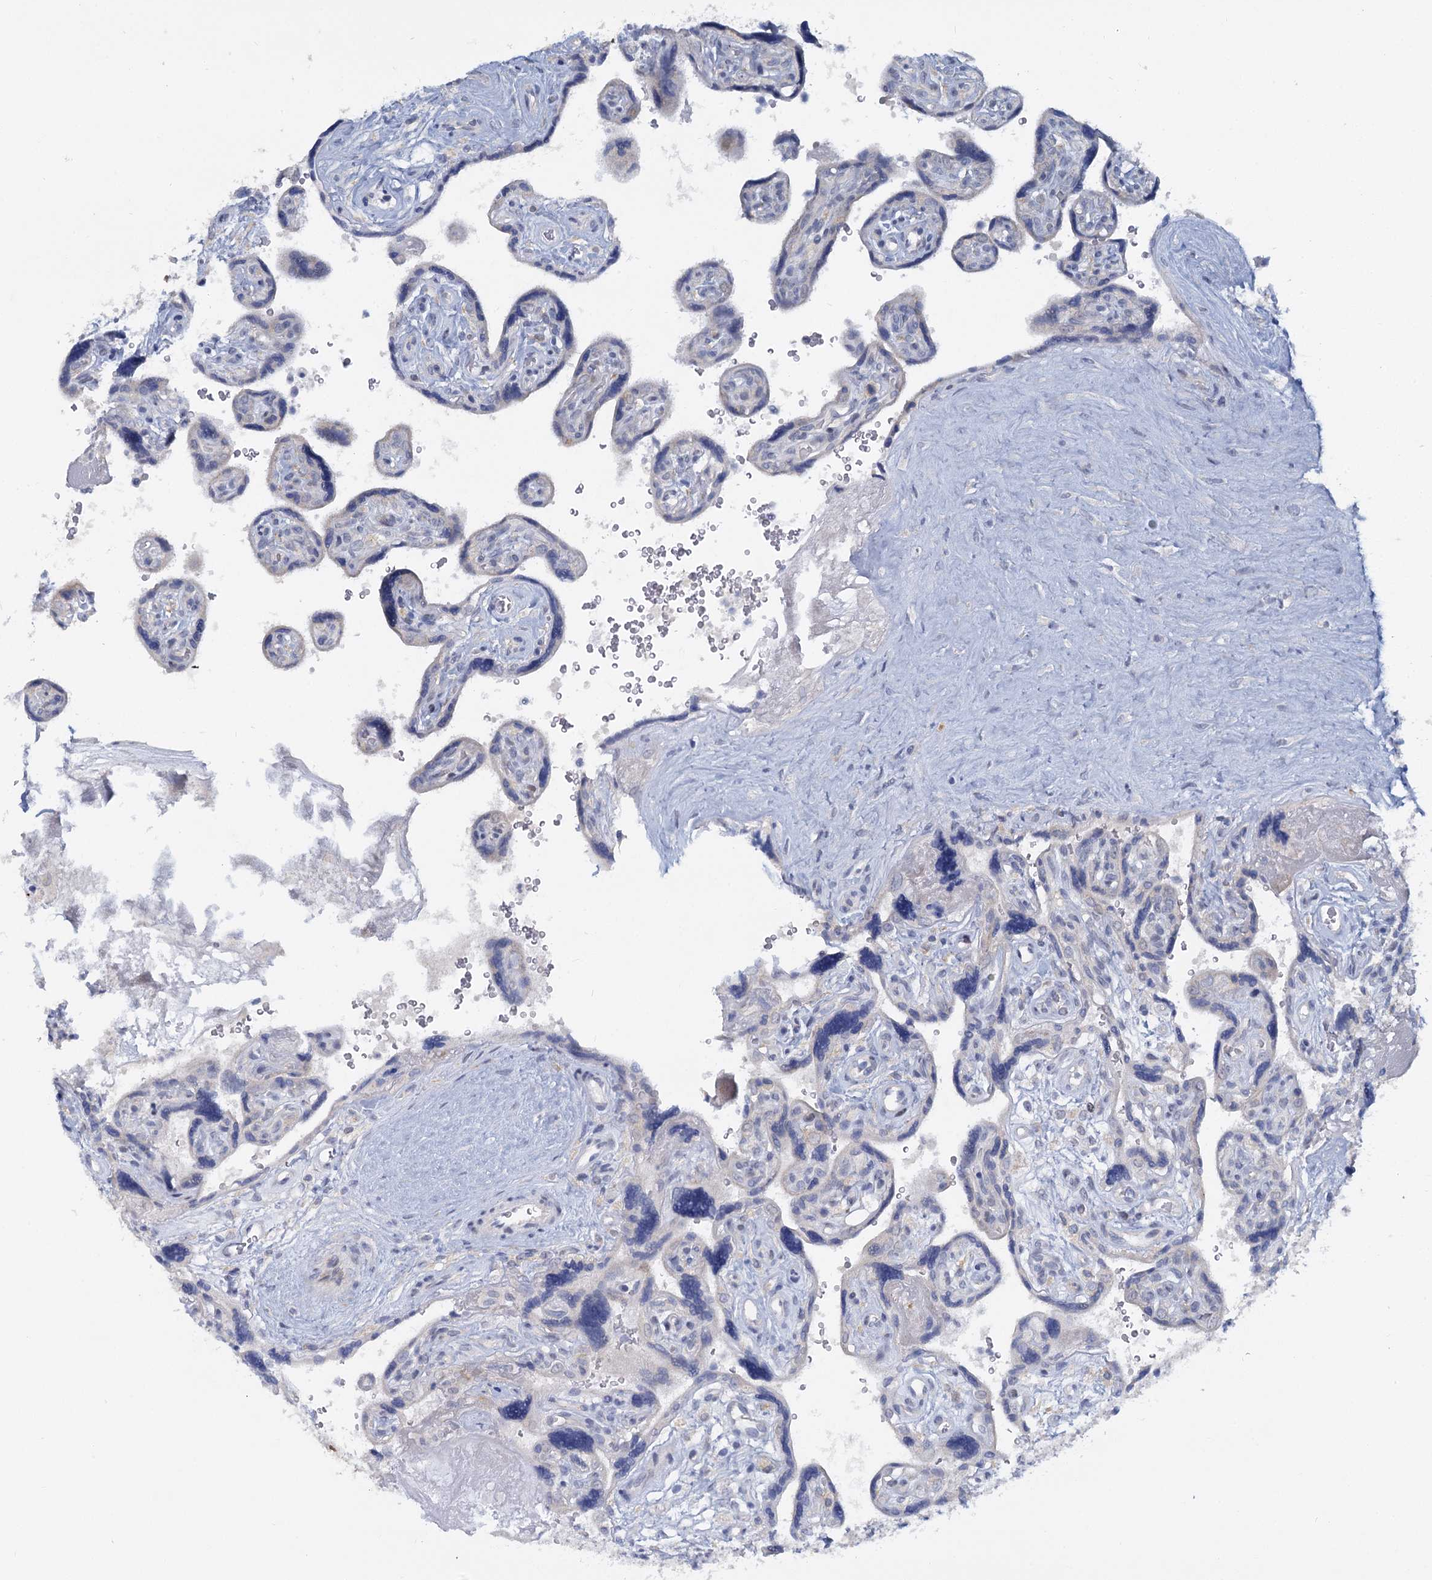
{"staining": {"intensity": "negative", "quantity": "none", "location": "none"}, "tissue": "placenta", "cell_type": "Trophoblastic cells", "image_type": "normal", "snomed": [{"axis": "morphology", "description": "Normal tissue, NOS"}, {"axis": "topography", "description": "Placenta"}], "caption": "High power microscopy image of an immunohistochemistry (IHC) micrograph of benign placenta, revealing no significant positivity in trophoblastic cells.", "gene": "ACRBP", "patient": {"sex": "female", "age": 39}}